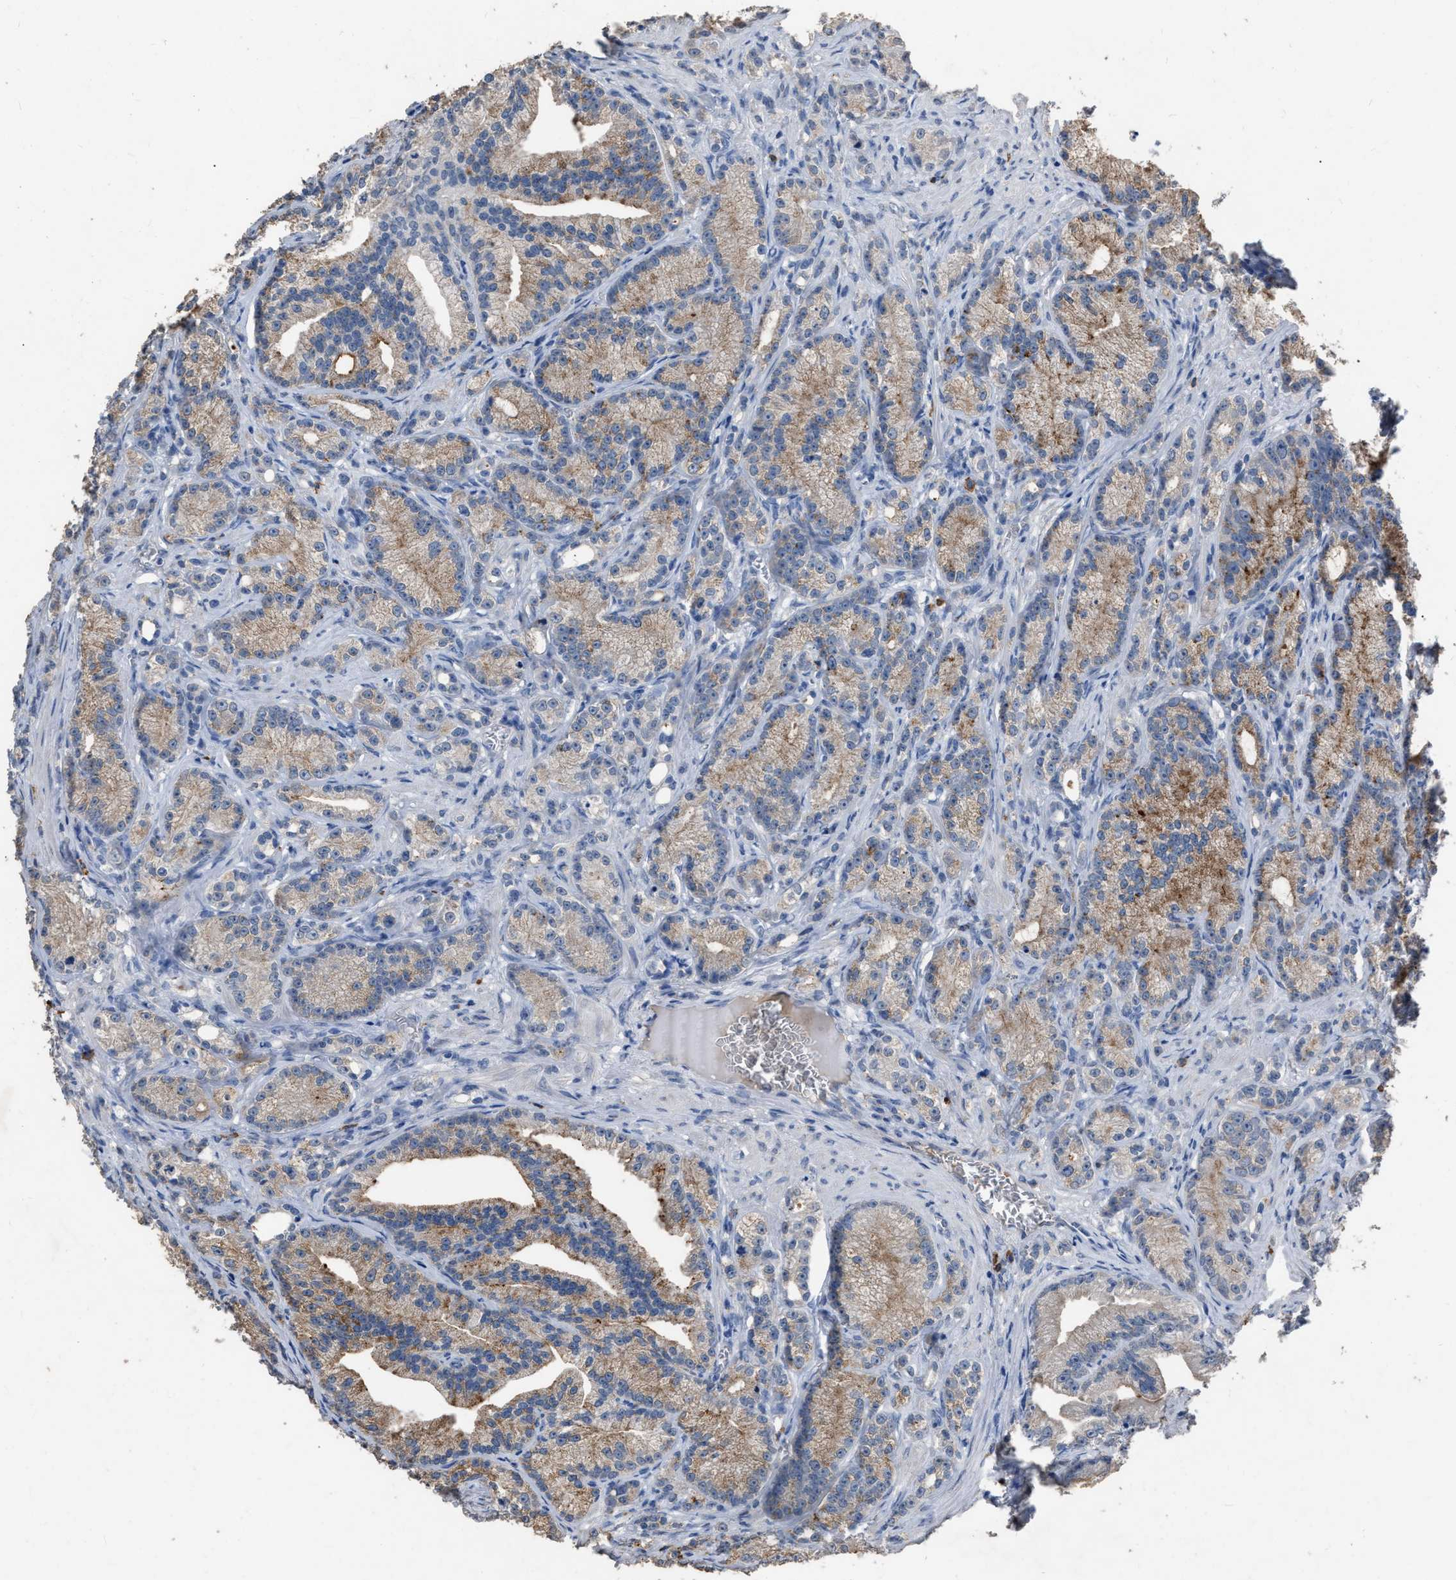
{"staining": {"intensity": "moderate", "quantity": ">75%", "location": "cytoplasmic/membranous"}, "tissue": "prostate cancer", "cell_type": "Tumor cells", "image_type": "cancer", "snomed": [{"axis": "morphology", "description": "Adenocarcinoma, Low grade"}, {"axis": "topography", "description": "Prostate"}], "caption": "This histopathology image reveals immunohistochemistry (IHC) staining of prostate cancer (low-grade adenocarcinoma), with medium moderate cytoplasmic/membranous staining in about >75% of tumor cells.", "gene": "HABP2", "patient": {"sex": "male", "age": 89}}